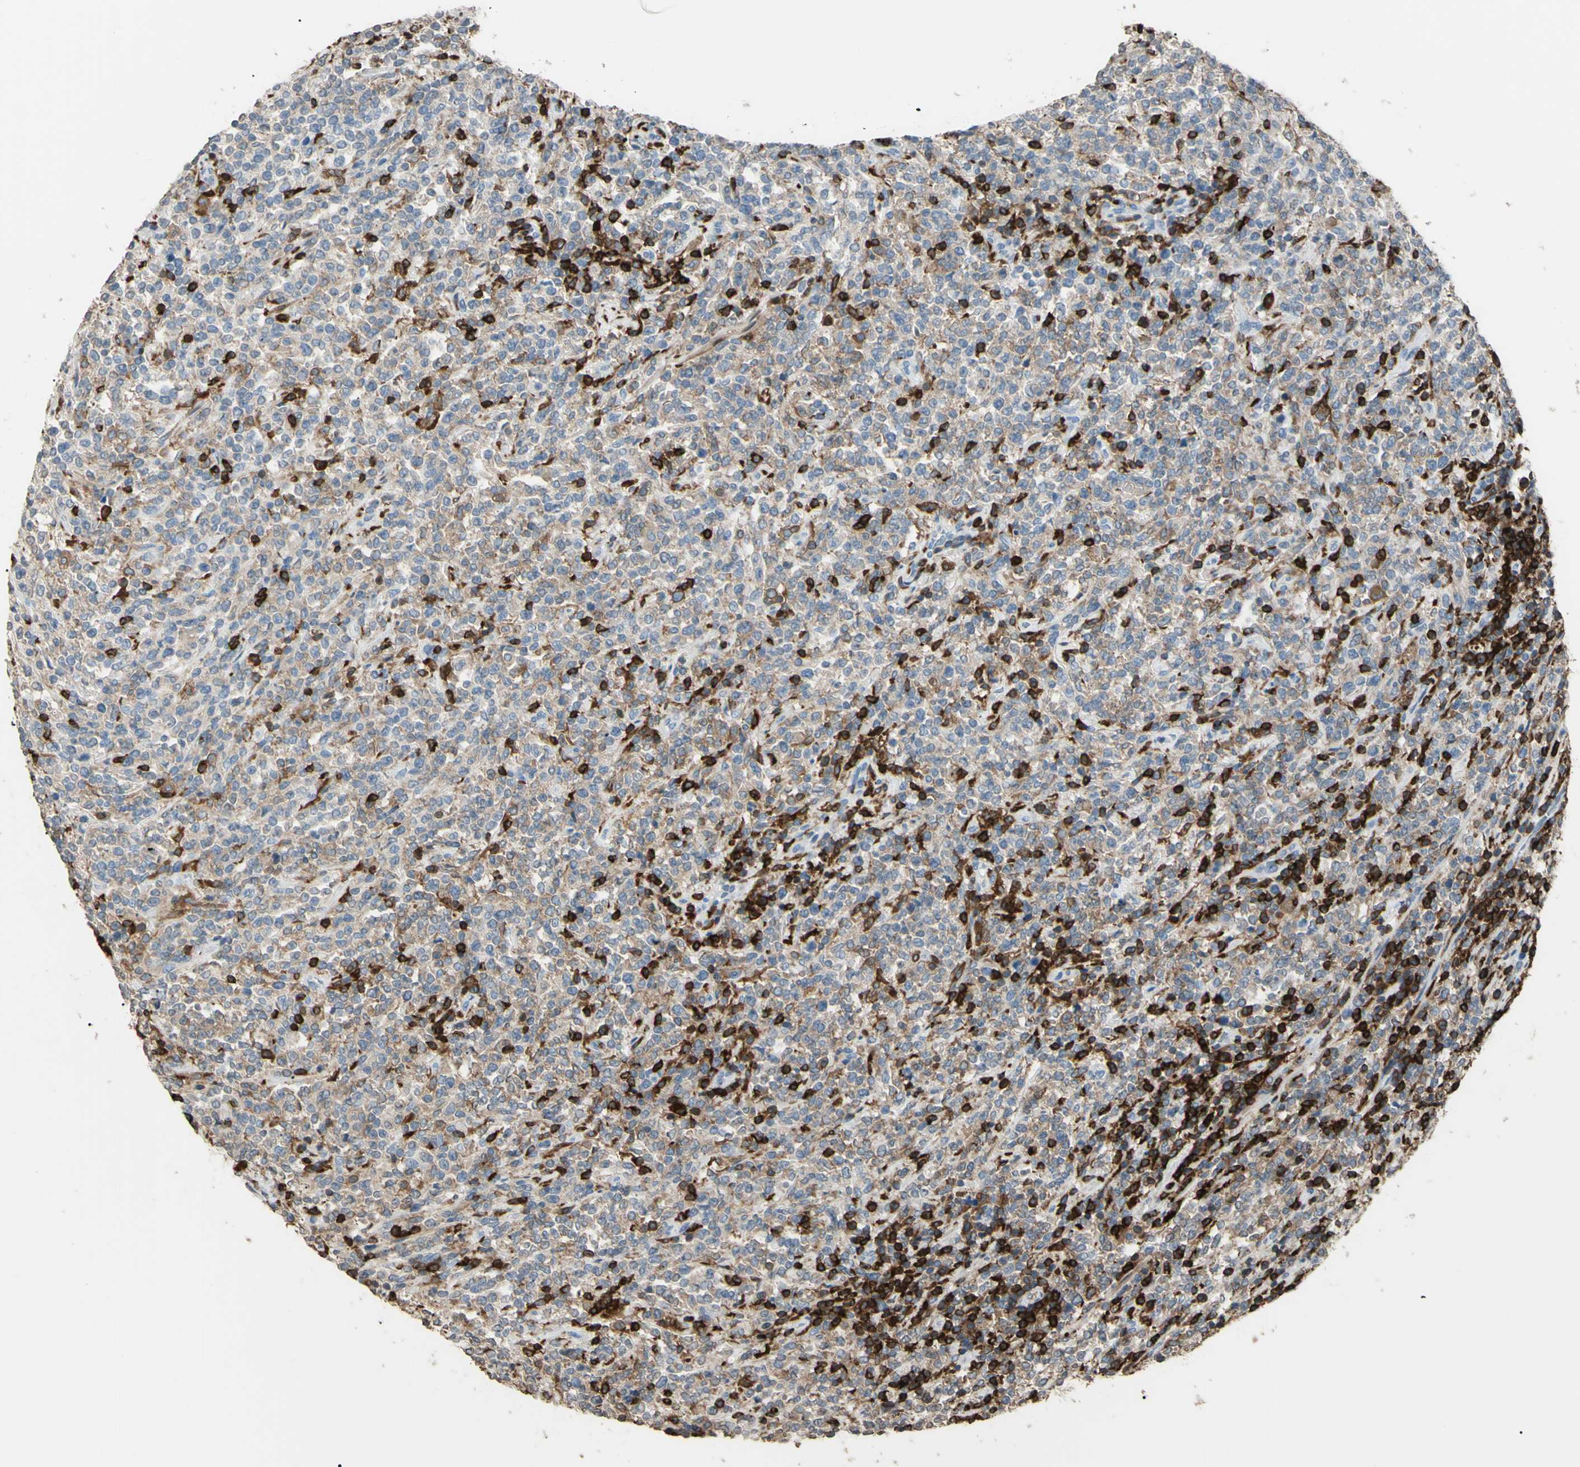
{"staining": {"intensity": "strong", "quantity": "<25%", "location": "cytoplasmic/membranous"}, "tissue": "lymphoma", "cell_type": "Tumor cells", "image_type": "cancer", "snomed": [{"axis": "morphology", "description": "Malignant lymphoma, non-Hodgkin's type, High grade"}, {"axis": "topography", "description": "Soft tissue"}], "caption": "Human high-grade malignant lymphoma, non-Hodgkin's type stained for a protein (brown) exhibits strong cytoplasmic/membranous positive staining in approximately <25% of tumor cells.", "gene": "PSTPIP1", "patient": {"sex": "male", "age": 18}}